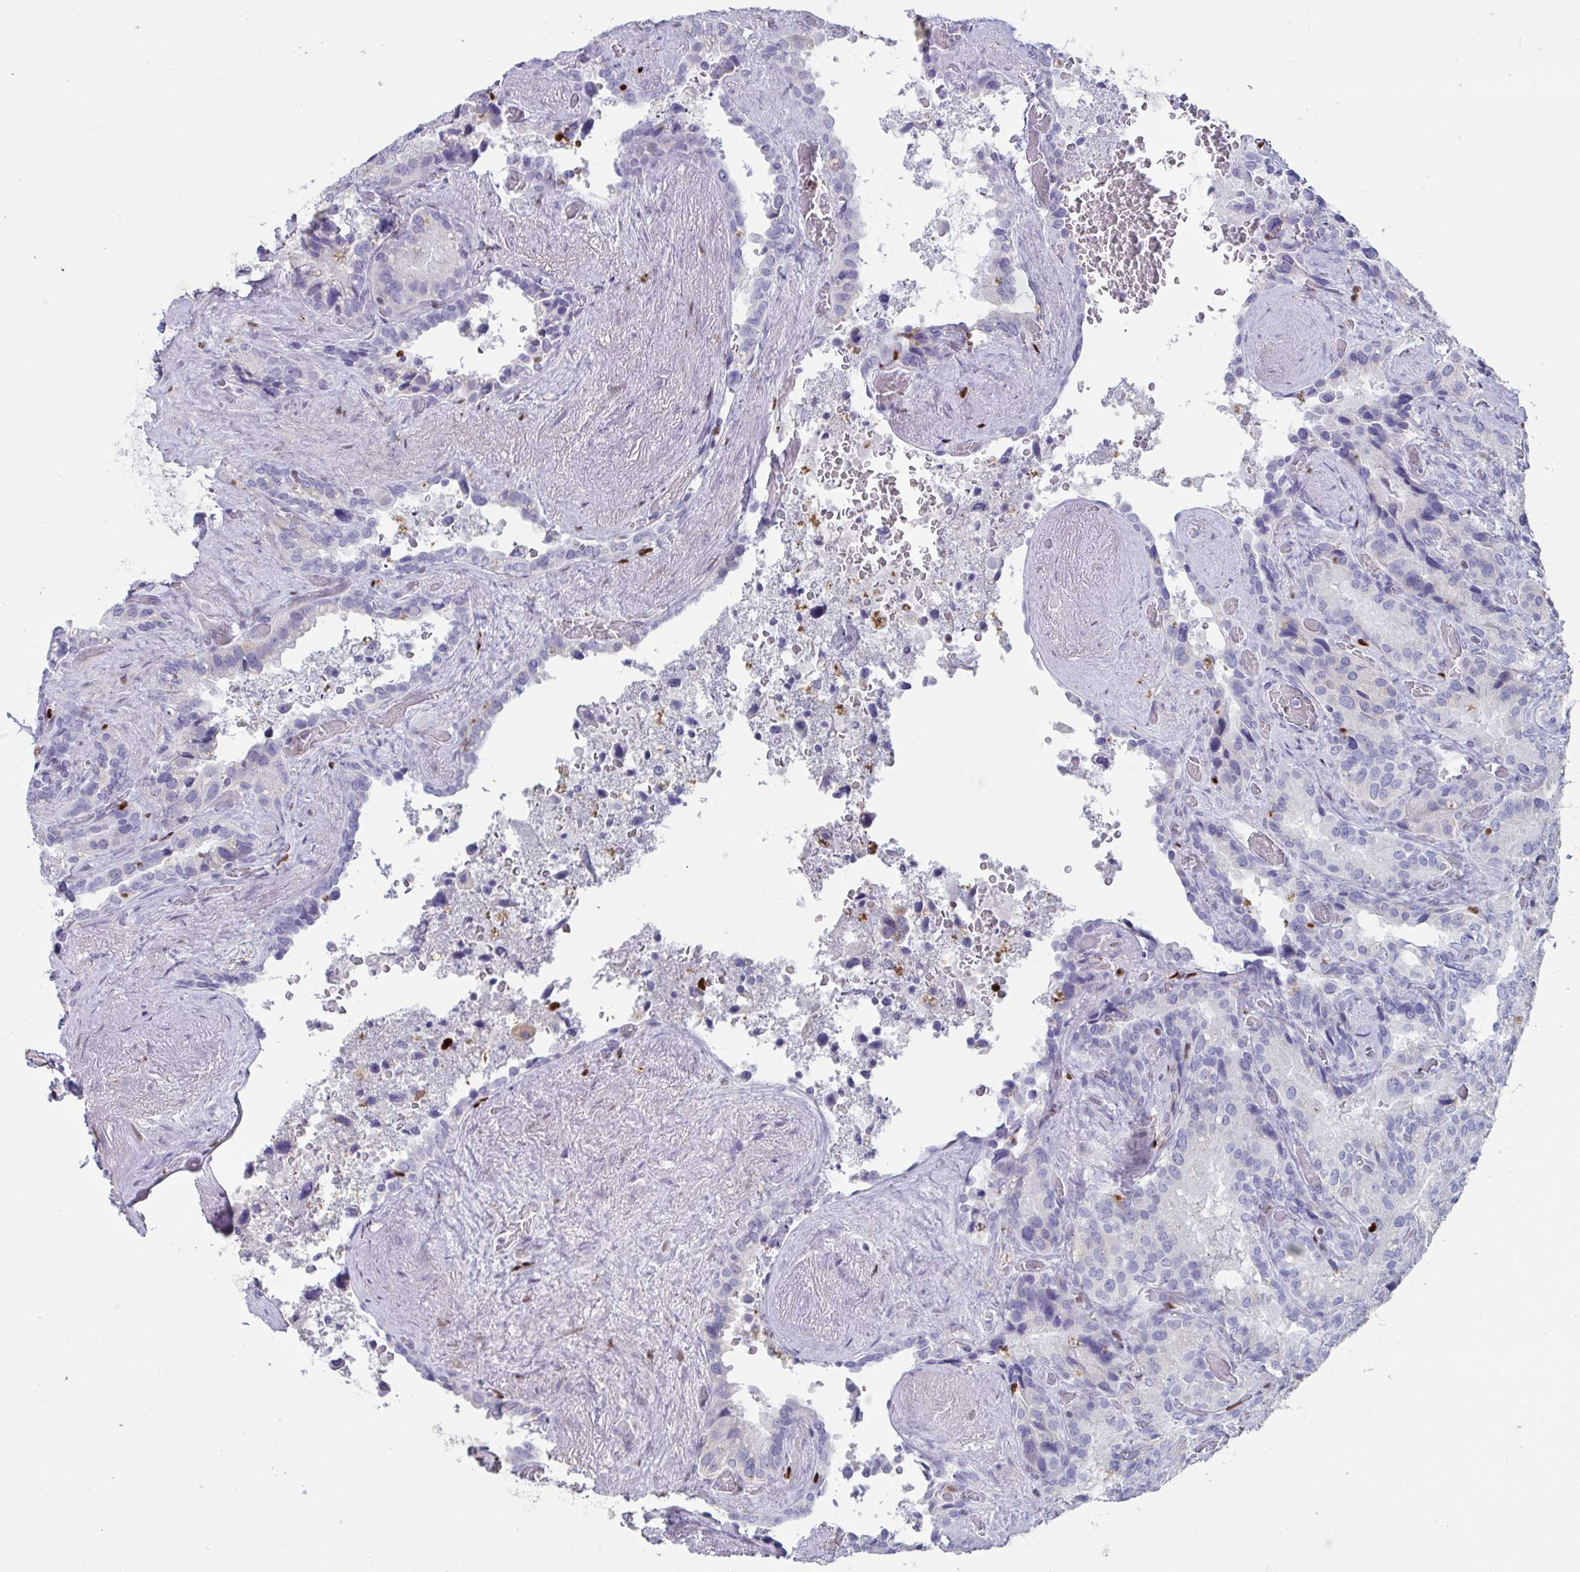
{"staining": {"intensity": "negative", "quantity": "none", "location": "none"}, "tissue": "seminal vesicle", "cell_type": "Glandular cells", "image_type": "normal", "snomed": [{"axis": "morphology", "description": "Normal tissue, NOS"}, {"axis": "topography", "description": "Seminal veicle"}], "caption": "Immunohistochemical staining of normal seminal vesicle demonstrates no significant positivity in glandular cells. (DAB immunohistochemistry (IHC), high magnification).", "gene": "ZNF586", "patient": {"sex": "male", "age": 60}}